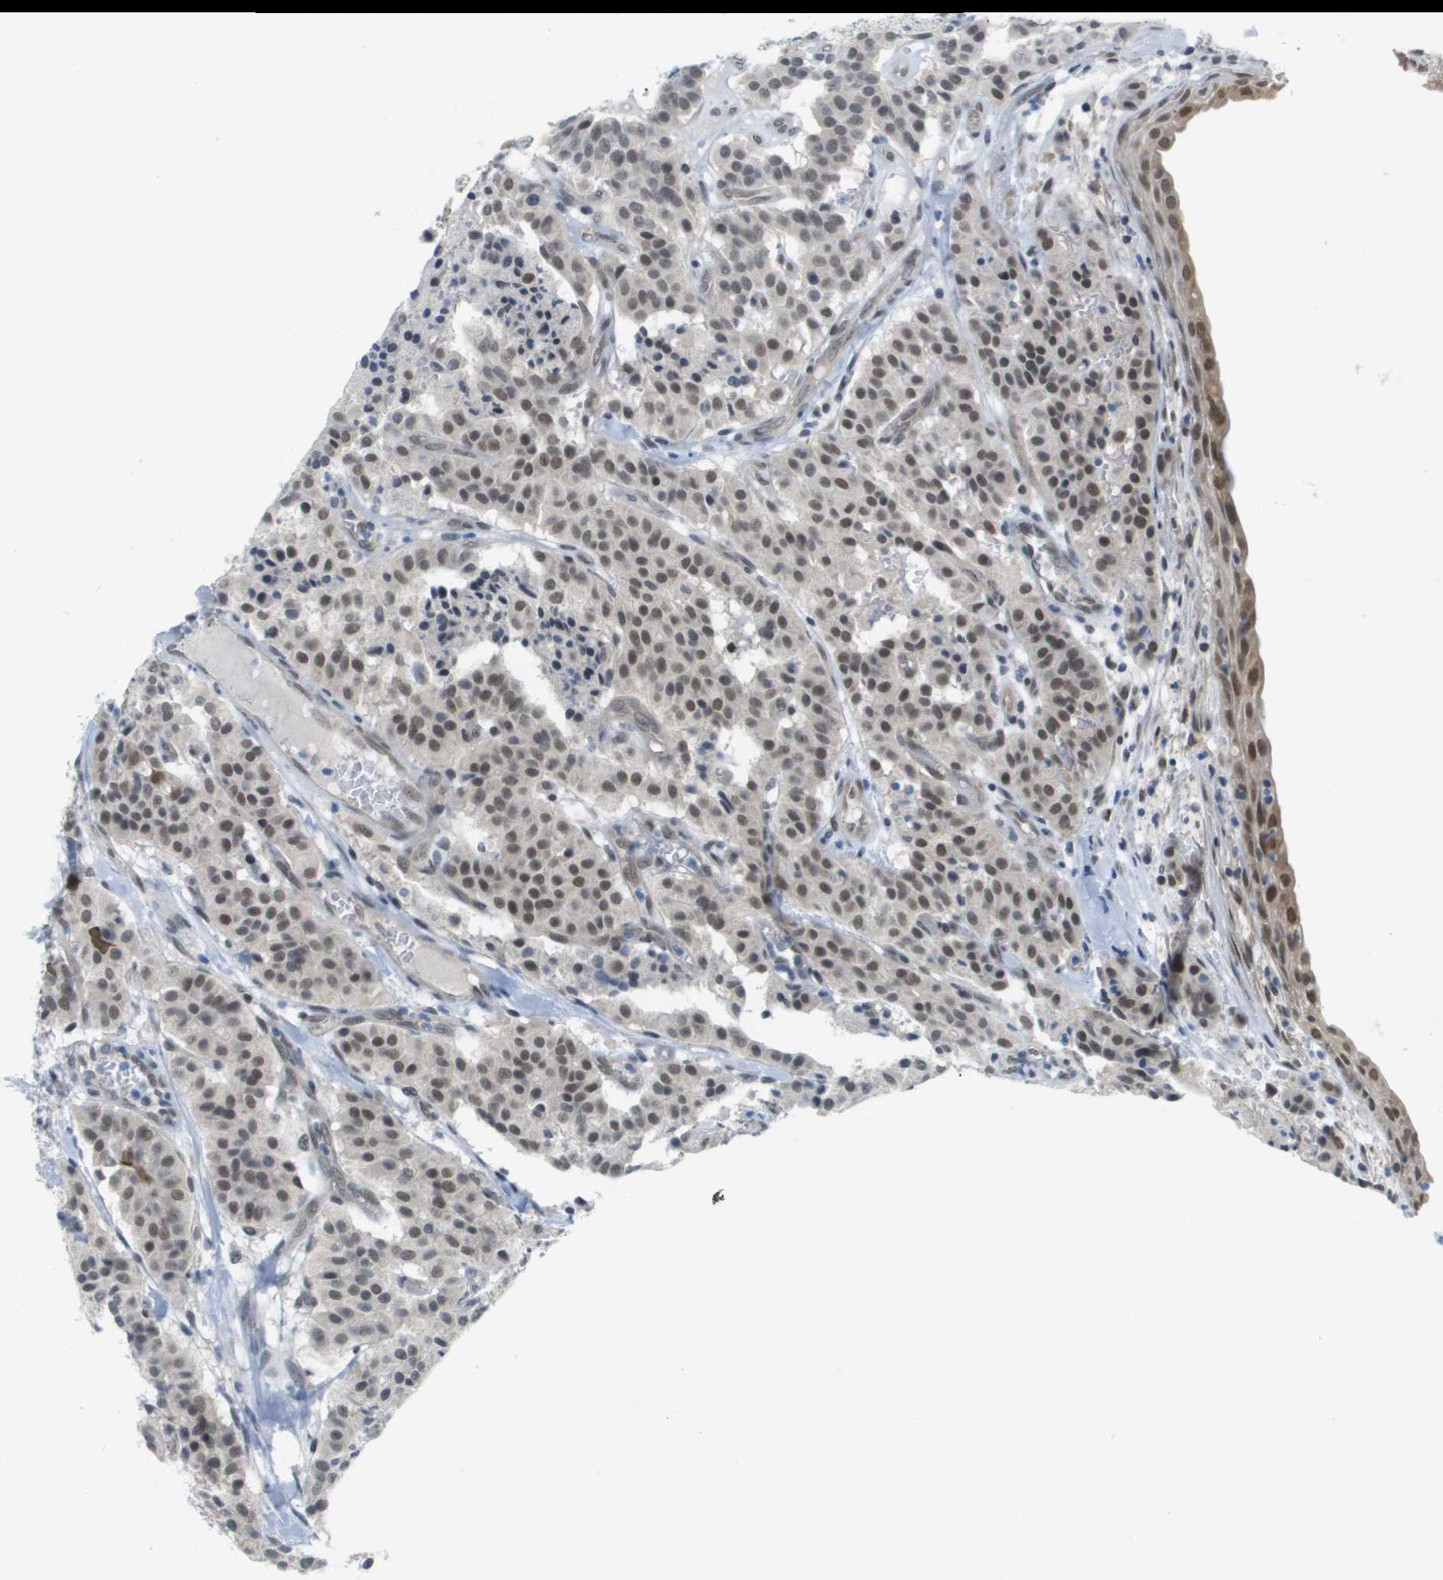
{"staining": {"intensity": "moderate", "quantity": ">75%", "location": "nuclear"}, "tissue": "carcinoid", "cell_type": "Tumor cells", "image_type": "cancer", "snomed": [{"axis": "morphology", "description": "Carcinoid, malignant, NOS"}, {"axis": "topography", "description": "Lung"}], "caption": "A medium amount of moderate nuclear positivity is present in about >75% of tumor cells in carcinoid tissue.", "gene": "ARID1B", "patient": {"sex": "male", "age": 30}}